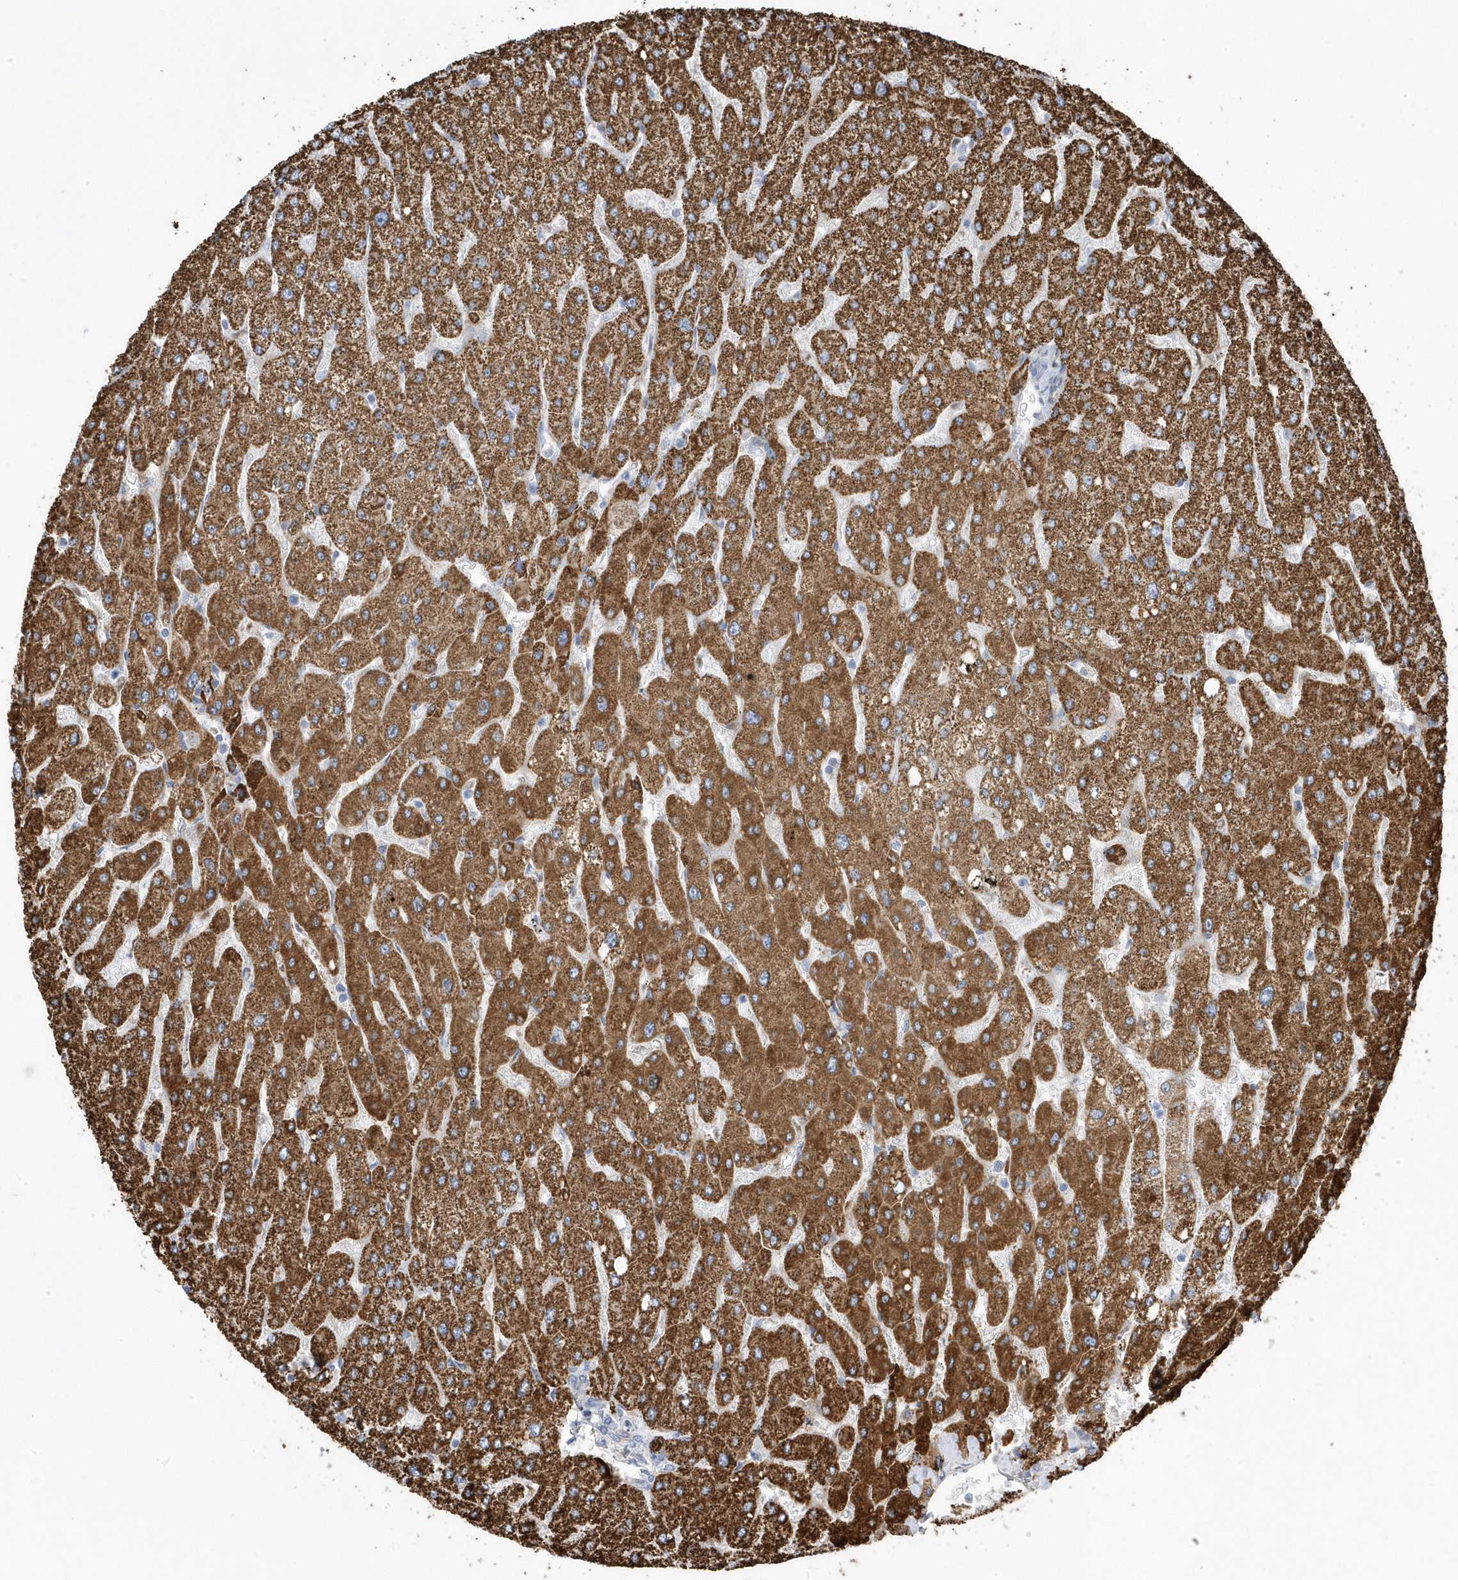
{"staining": {"intensity": "negative", "quantity": "none", "location": "none"}, "tissue": "liver", "cell_type": "Cholangiocytes", "image_type": "normal", "snomed": [{"axis": "morphology", "description": "Normal tissue, NOS"}, {"axis": "topography", "description": "Liver"}], "caption": "Unremarkable liver was stained to show a protein in brown. There is no significant staining in cholangiocytes.", "gene": "GTPBP6", "patient": {"sex": "male", "age": 55}}